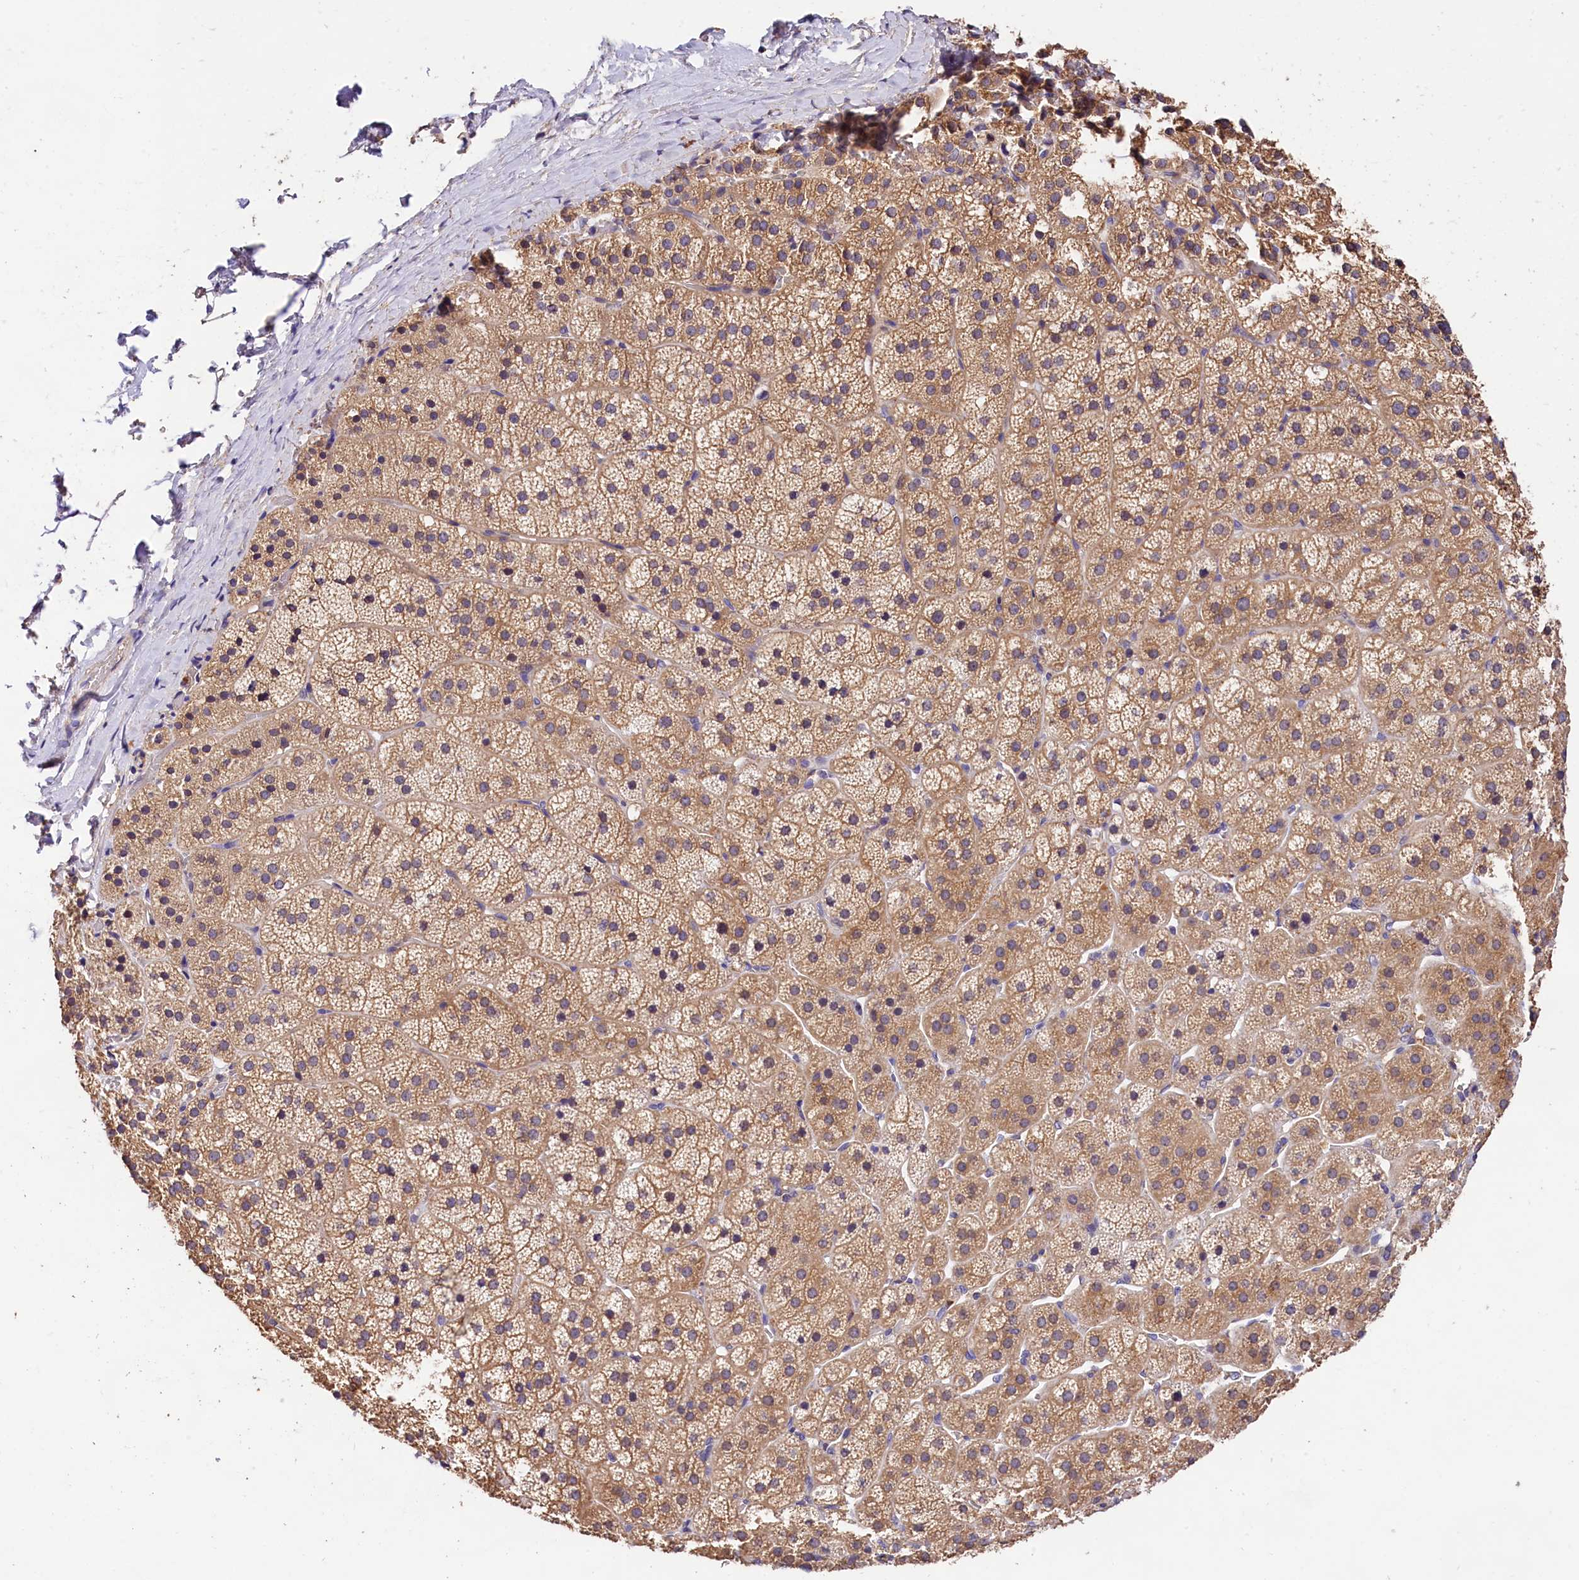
{"staining": {"intensity": "moderate", "quantity": ">75%", "location": "cytoplasmic/membranous"}, "tissue": "adrenal gland", "cell_type": "Glandular cells", "image_type": "normal", "snomed": [{"axis": "morphology", "description": "Normal tissue, NOS"}, {"axis": "topography", "description": "Adrenal gland"}], "caption": "Protein staining reveals moderate cytoplasmic/membranous expression in approximately >75% of glandular cells in unremarkable adrenal gland. Nuclei are stained in blue.", "gene": "OAS3", "patient": {"sex": "female", "age": 44}}